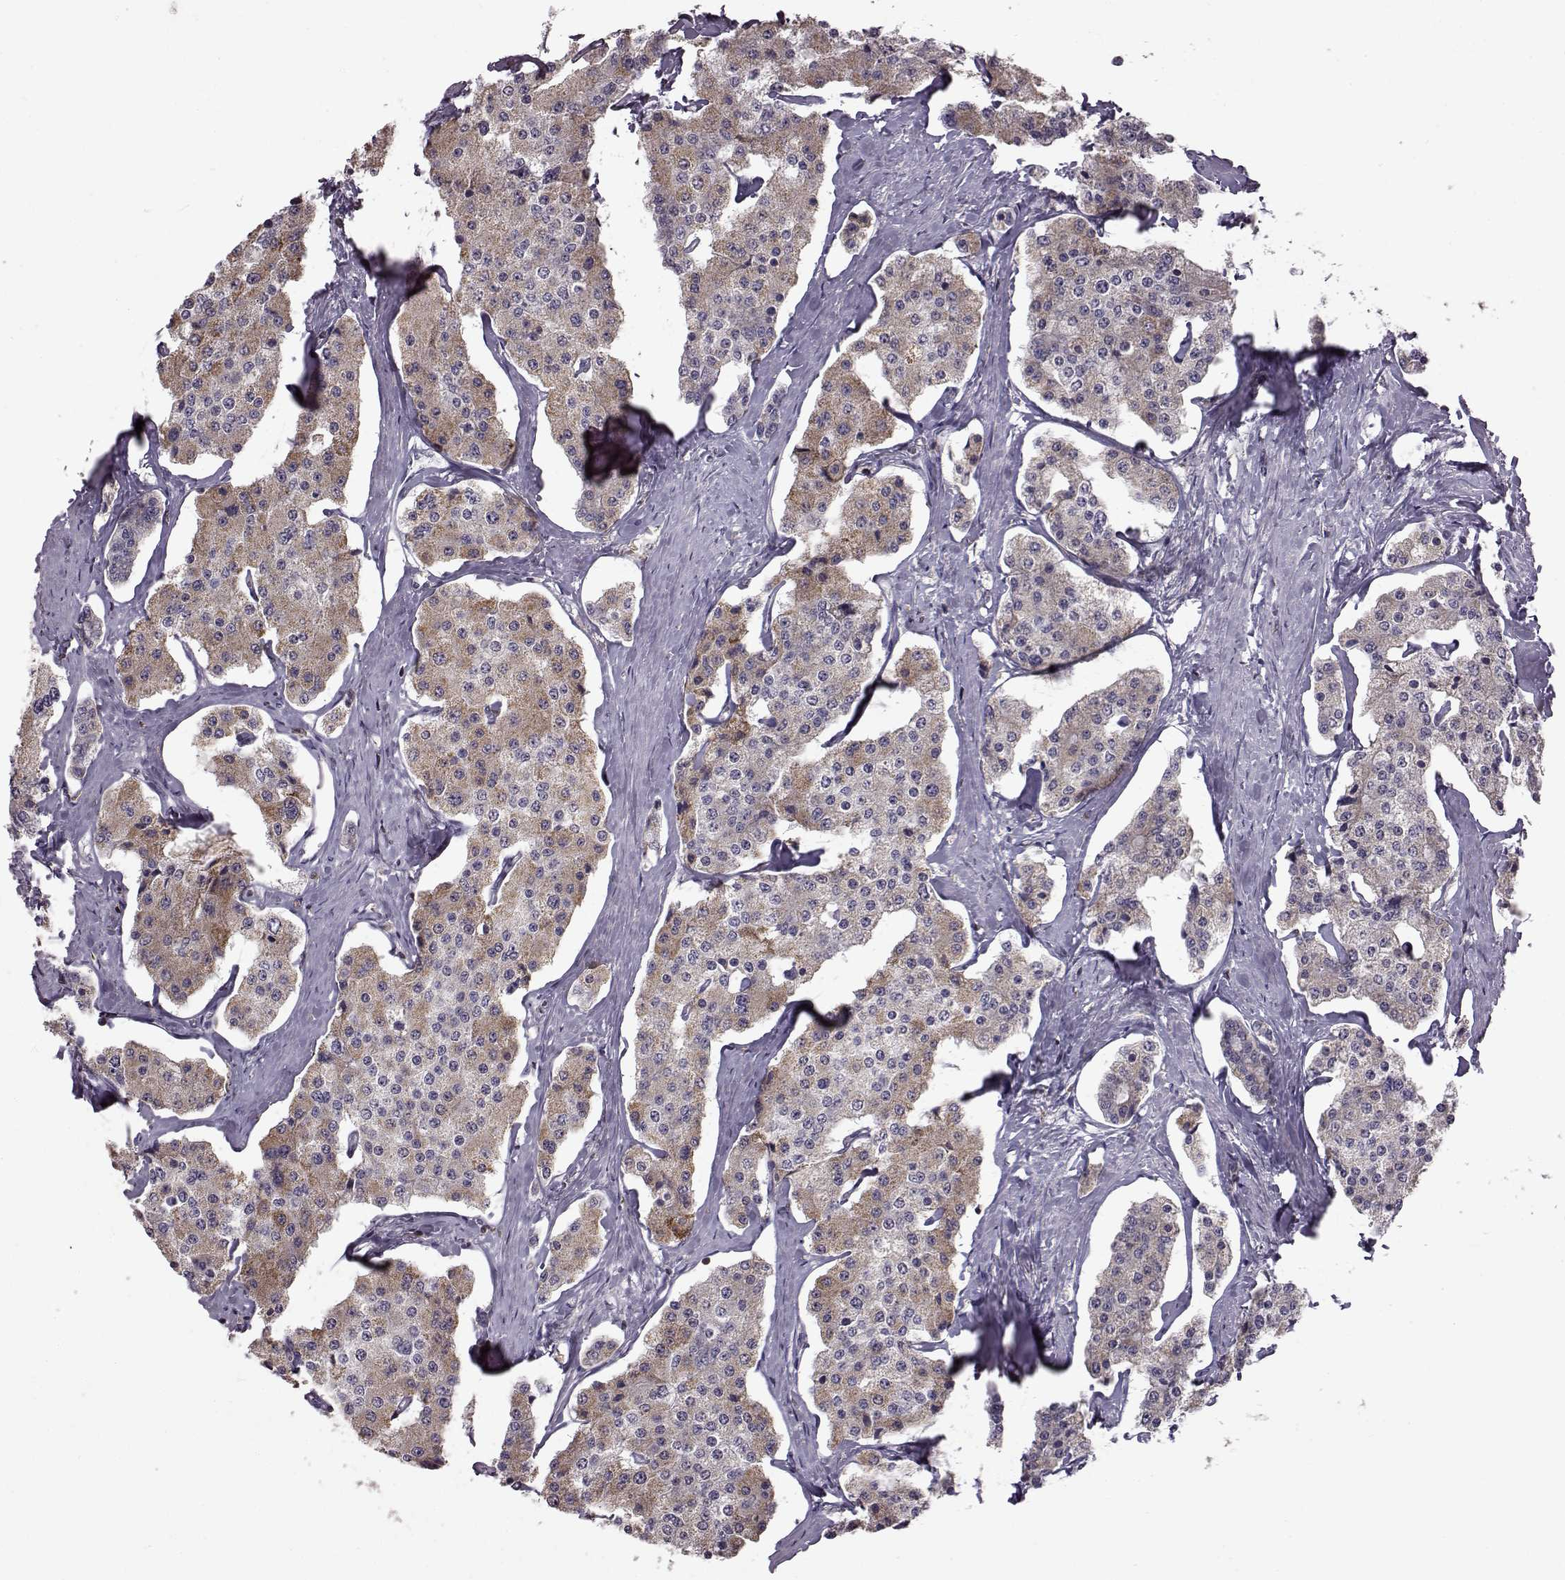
{"staining": {"intensity": "weak", "quantity": "25%-75%", "location": "cytoplasmic/membranous"}, "tissue": "carcinoid", "cell_type": "Tumor cells", "image_type": "cancer", "snomed": [{"axis": "morphology", "description": "Carcinoid, malignant, NOS"}, {"axis": "topography", "description": "Small intestine"}], "caption": "IHC (DAB) staining of human carcinoid (malignant) shows weak cytoplasmic/membranous protein staining in approximately 25%-75% of tumor cells.", "gene": "DOK2", "patient": {"sex": "female", "age": 65}}